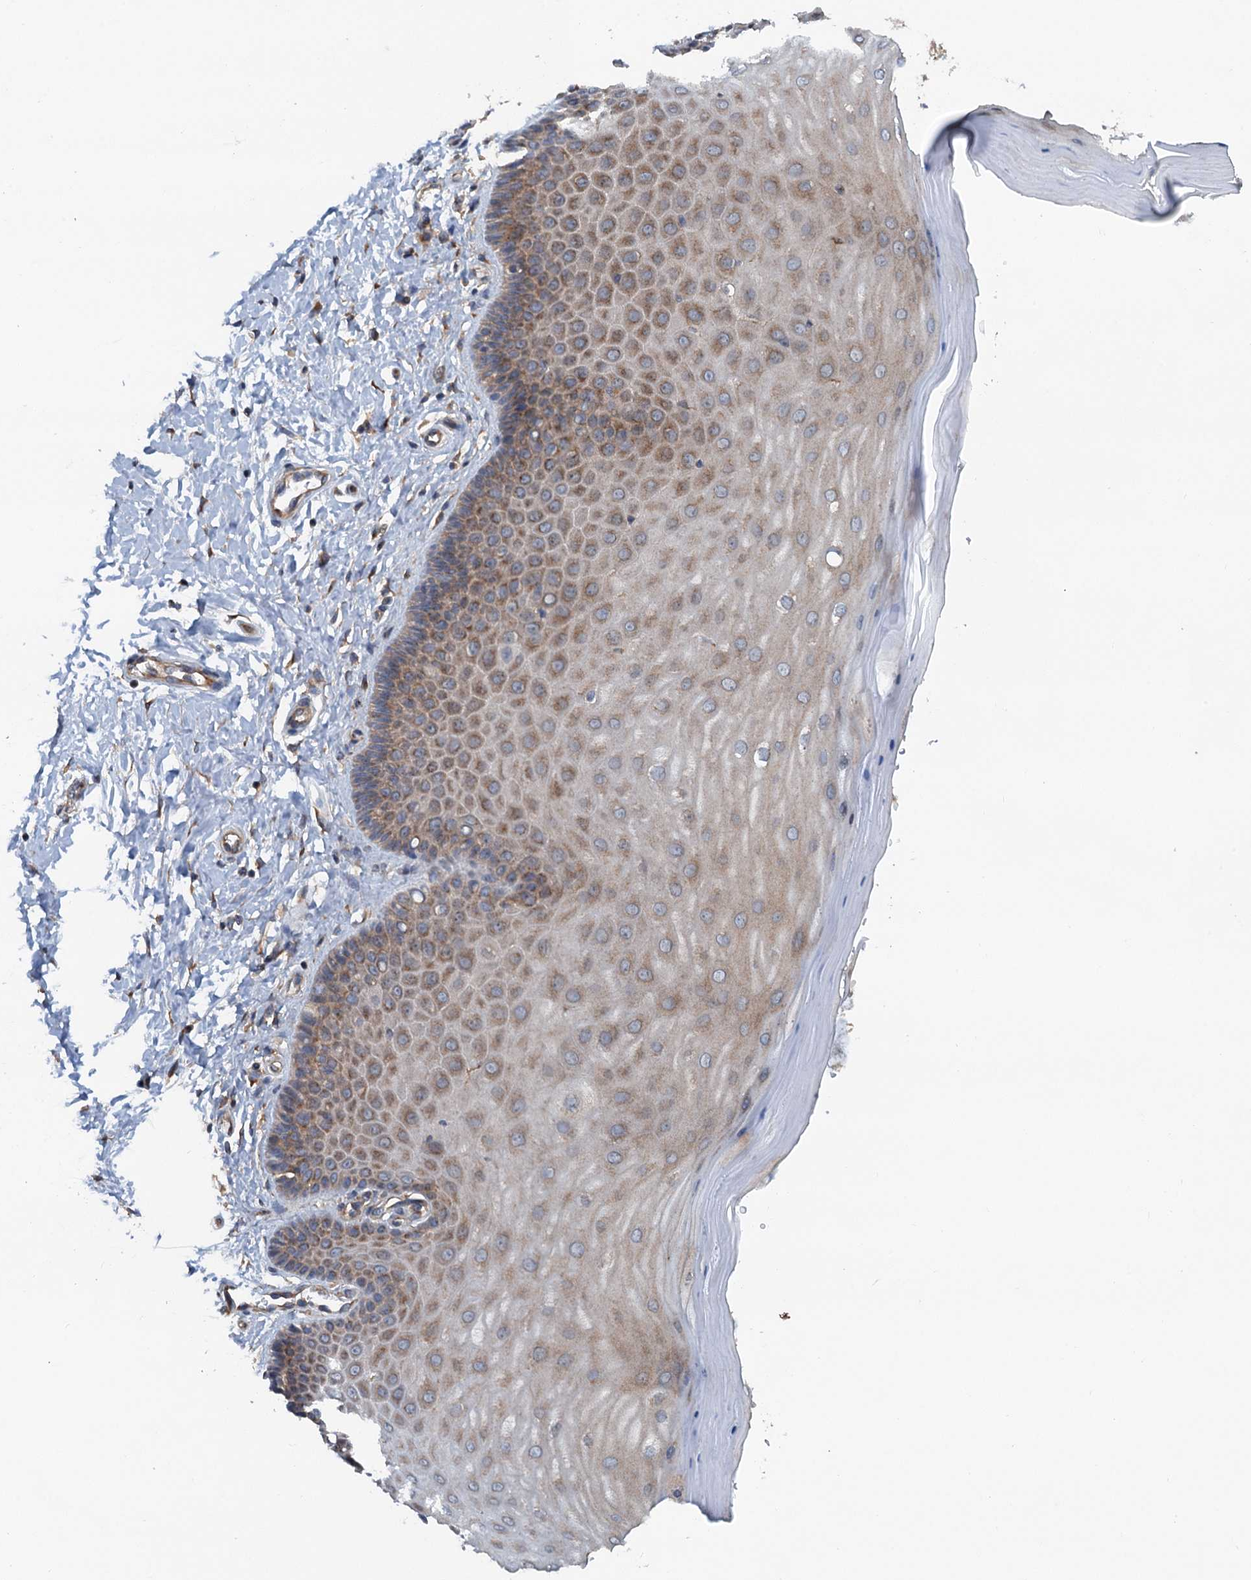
{"staining": {"intensity": "moderate", "quantity": "25%-75%", "location": "cytoplasmic/membranous"}, "tissue": "cervix", "cell_type": "Glandular cells", "image_type": "normal", "snomed": [{"axis": "morphology", "description": "Normal tissue, NOS"}, {"axis": "topography", "description": "Cervix"}], "caption": "The photomicrograph reveals immunohistochemical staining of unremarkable cervix. There is moderate cytoplasmic/membranous positivity is seen in approximately 25%-75% of glandular cells.", "gene": "COG3", "patient": {"sex": "female", "age": 55}}